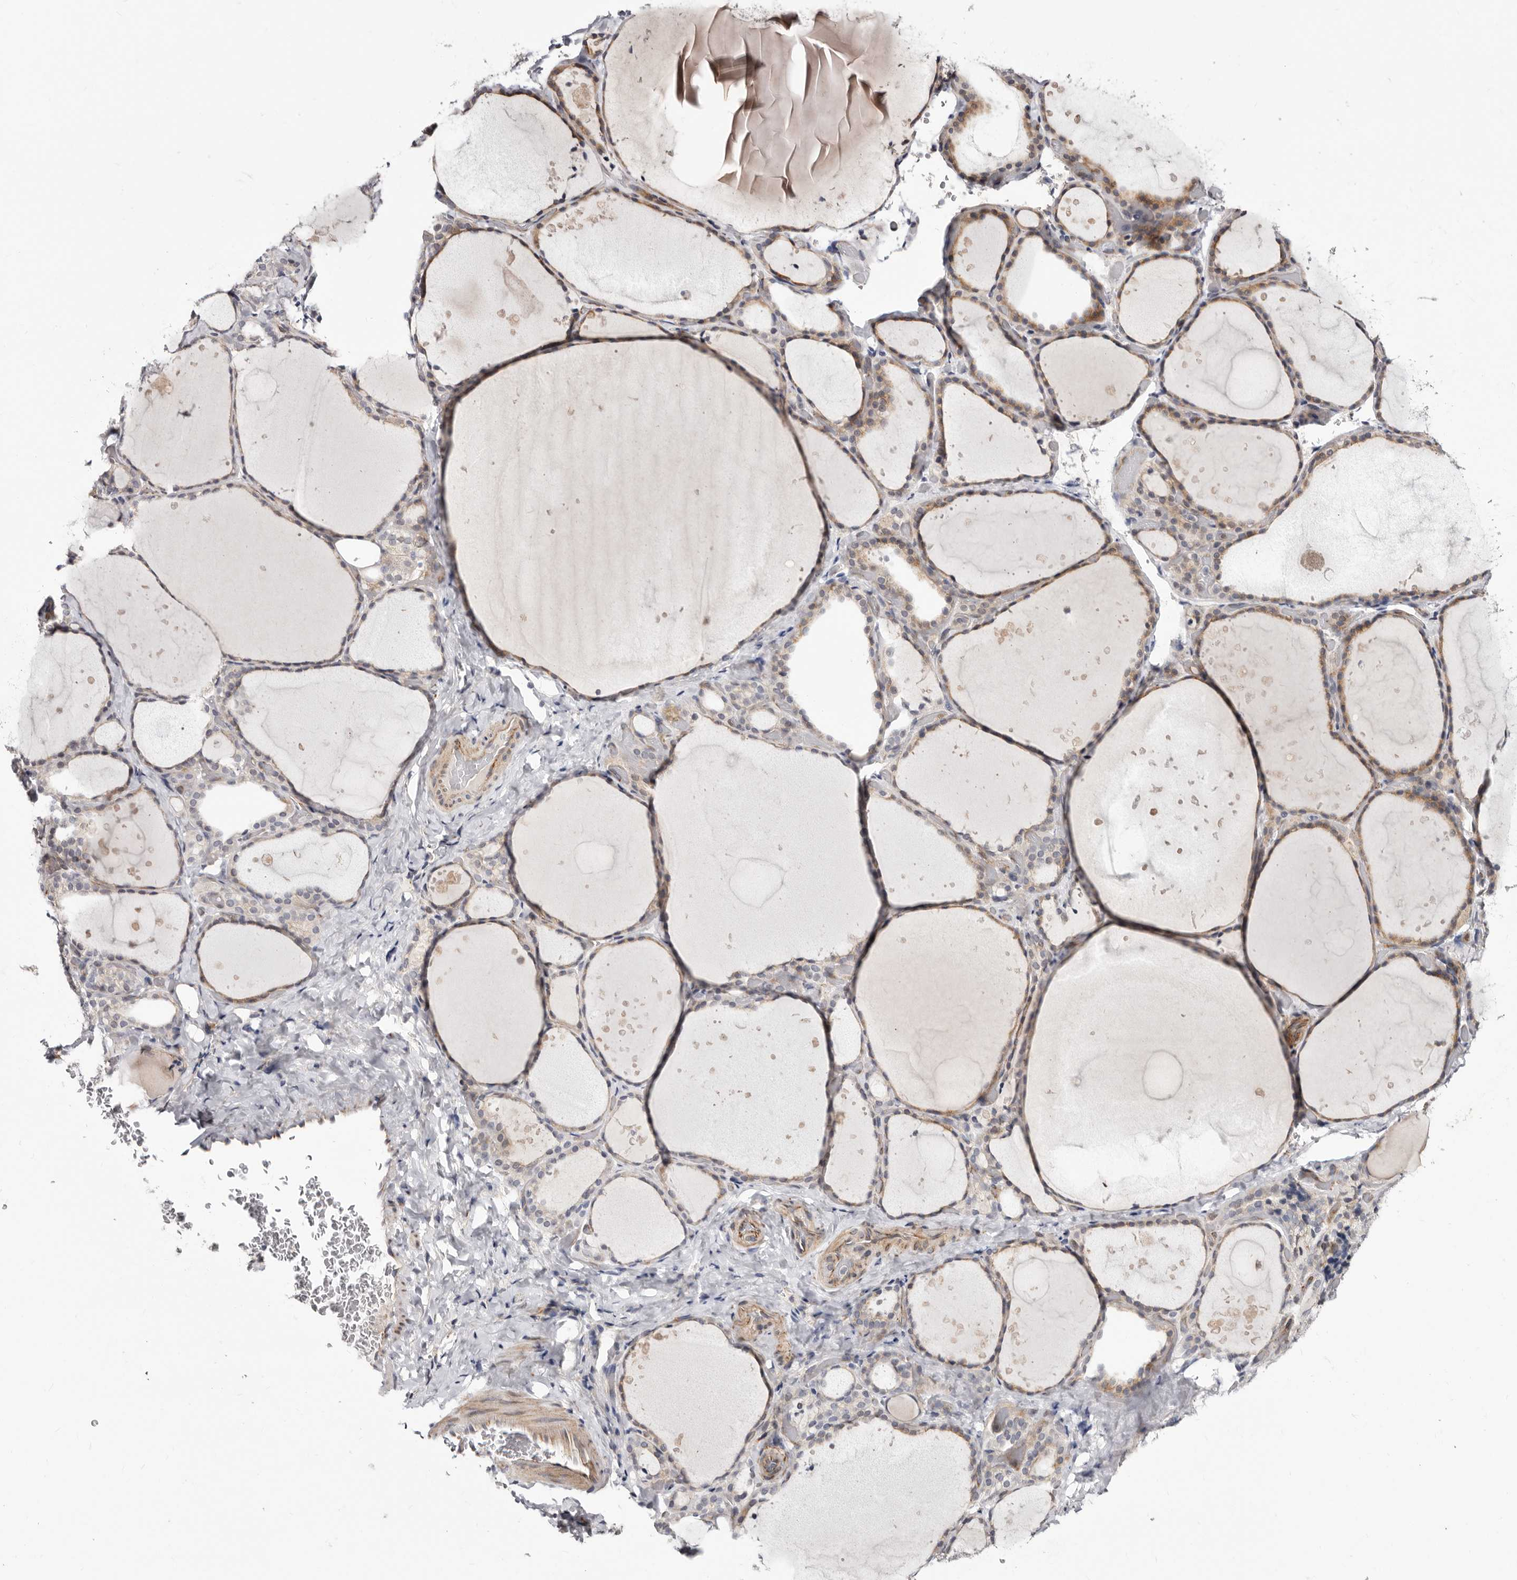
{"staining": {"intensity": "weak", "quantity": "25%-75%", "location": "cytoplasmic/membranous"}, "tissue": "thyroid gland", "cell_type": "Glandular cells", "image_type": "normal", "snomed": [{"axis": "morphology", "description": "Normal tissue, NOS"}, {"axis": "topography", "description": "Thyroid gland"}], "caption": "Immunohistochemistry (IHC) (DAB (3,3'-diaminobenzidine)) staining of normal human thyroid gland exhibits weak cytoplasmic/membranous protein positivity in approximately 25%-75% of glandular cells.", "gene": "KLHL4", "patient": {"sex": "female", "age": 44}}